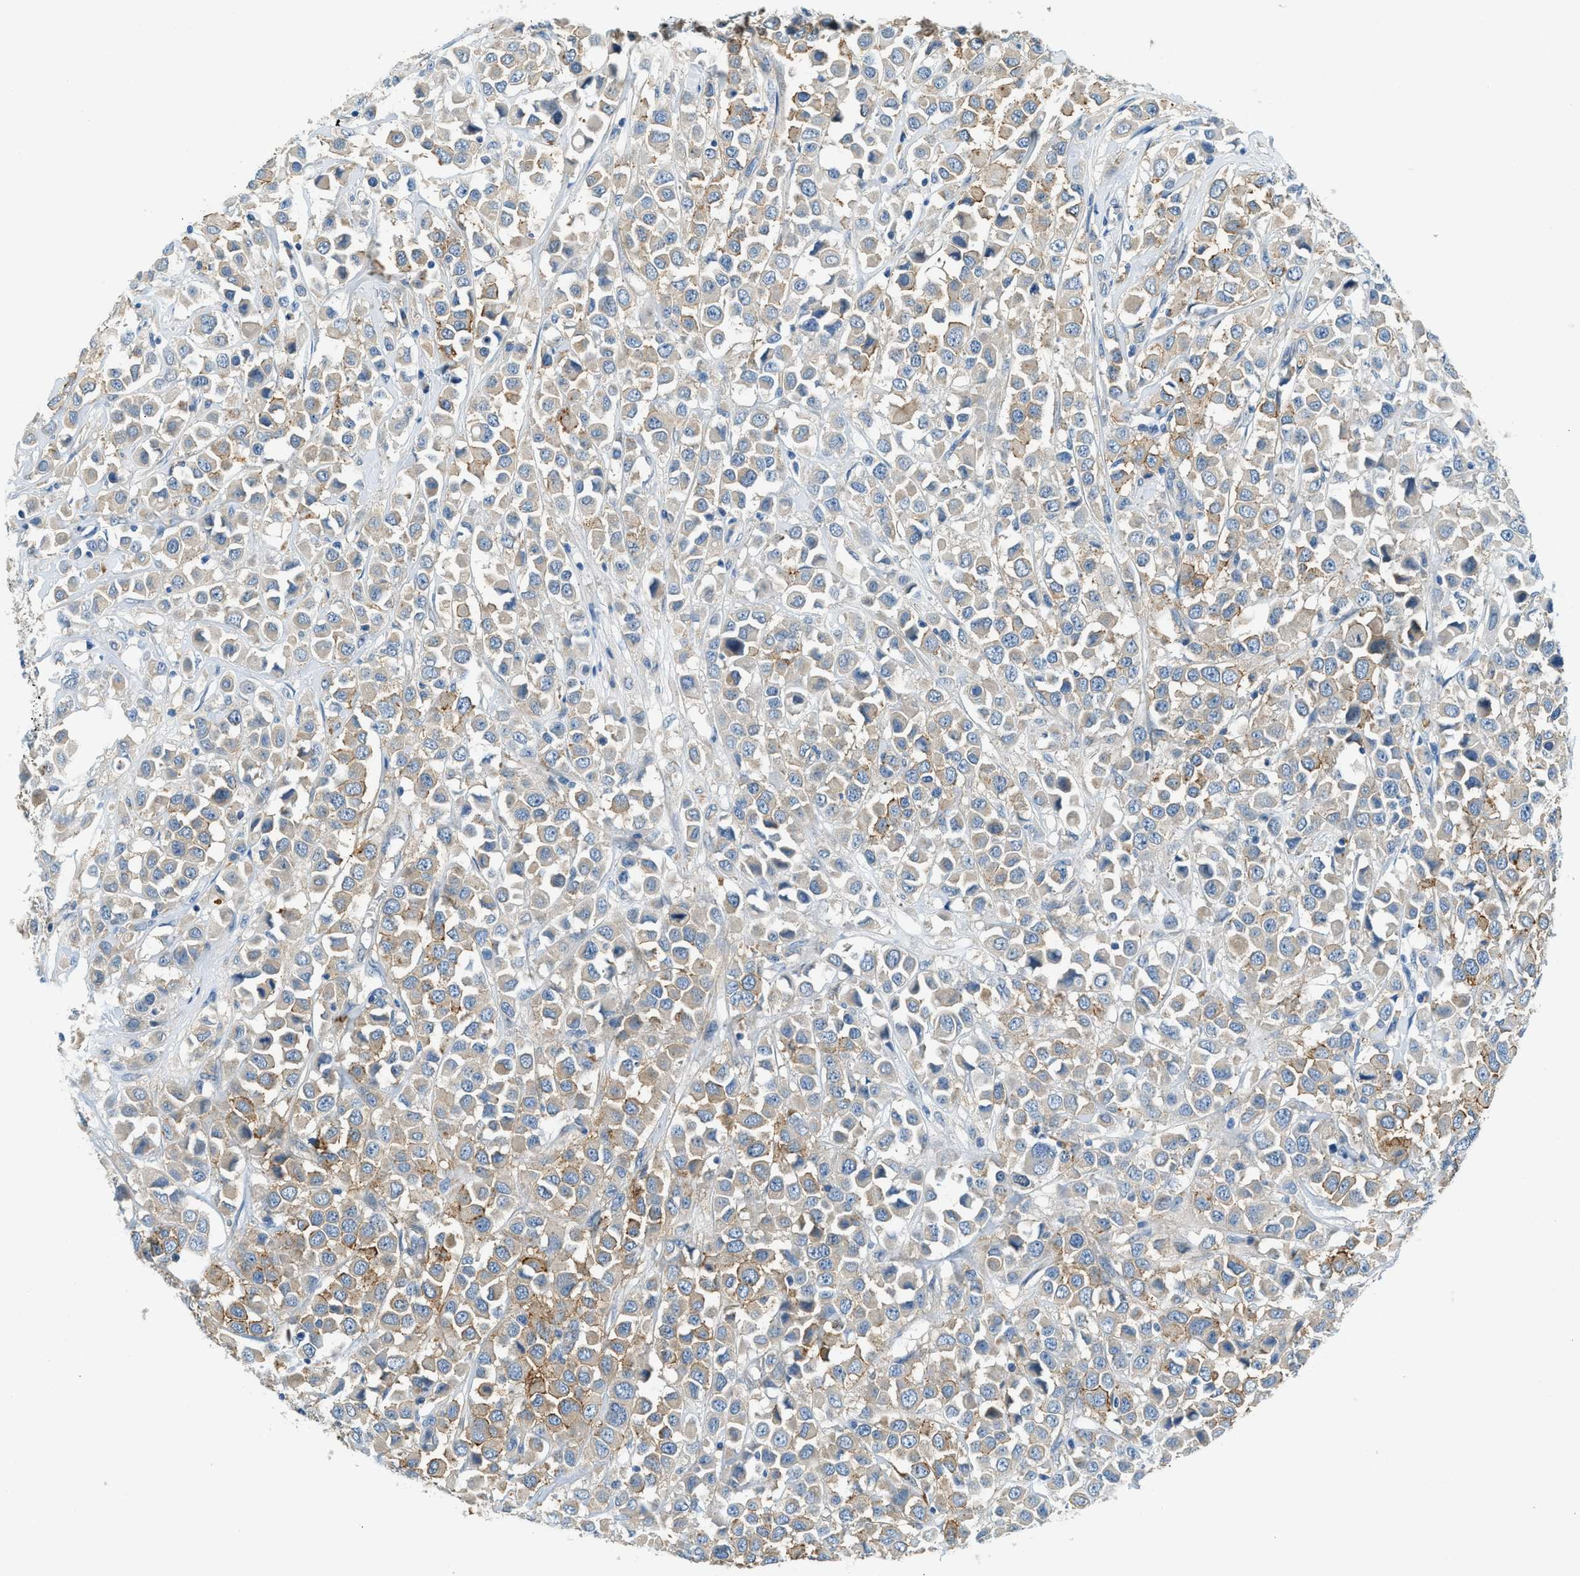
{"staining": {"intensity": "weak", "quantity": "25%-75%", "location": "cytoplasmic/membranous"}, "tissue": "breast cancer", "cell_type": "Tumor cells", "image_type": "cancer", "snomed": [{"axis": "morphology", "description": "Duct carcinoma"}, {"axis": "topography", "description": "Breast"}], "caption": "The immunohistochemical stain shows weak cytoplasmic/membranous positivity in tumor cells of breast invasive ductal carcinoma tissue.", "gene": "ZNF367", "patient": {"sex": "female", "age": 61}}